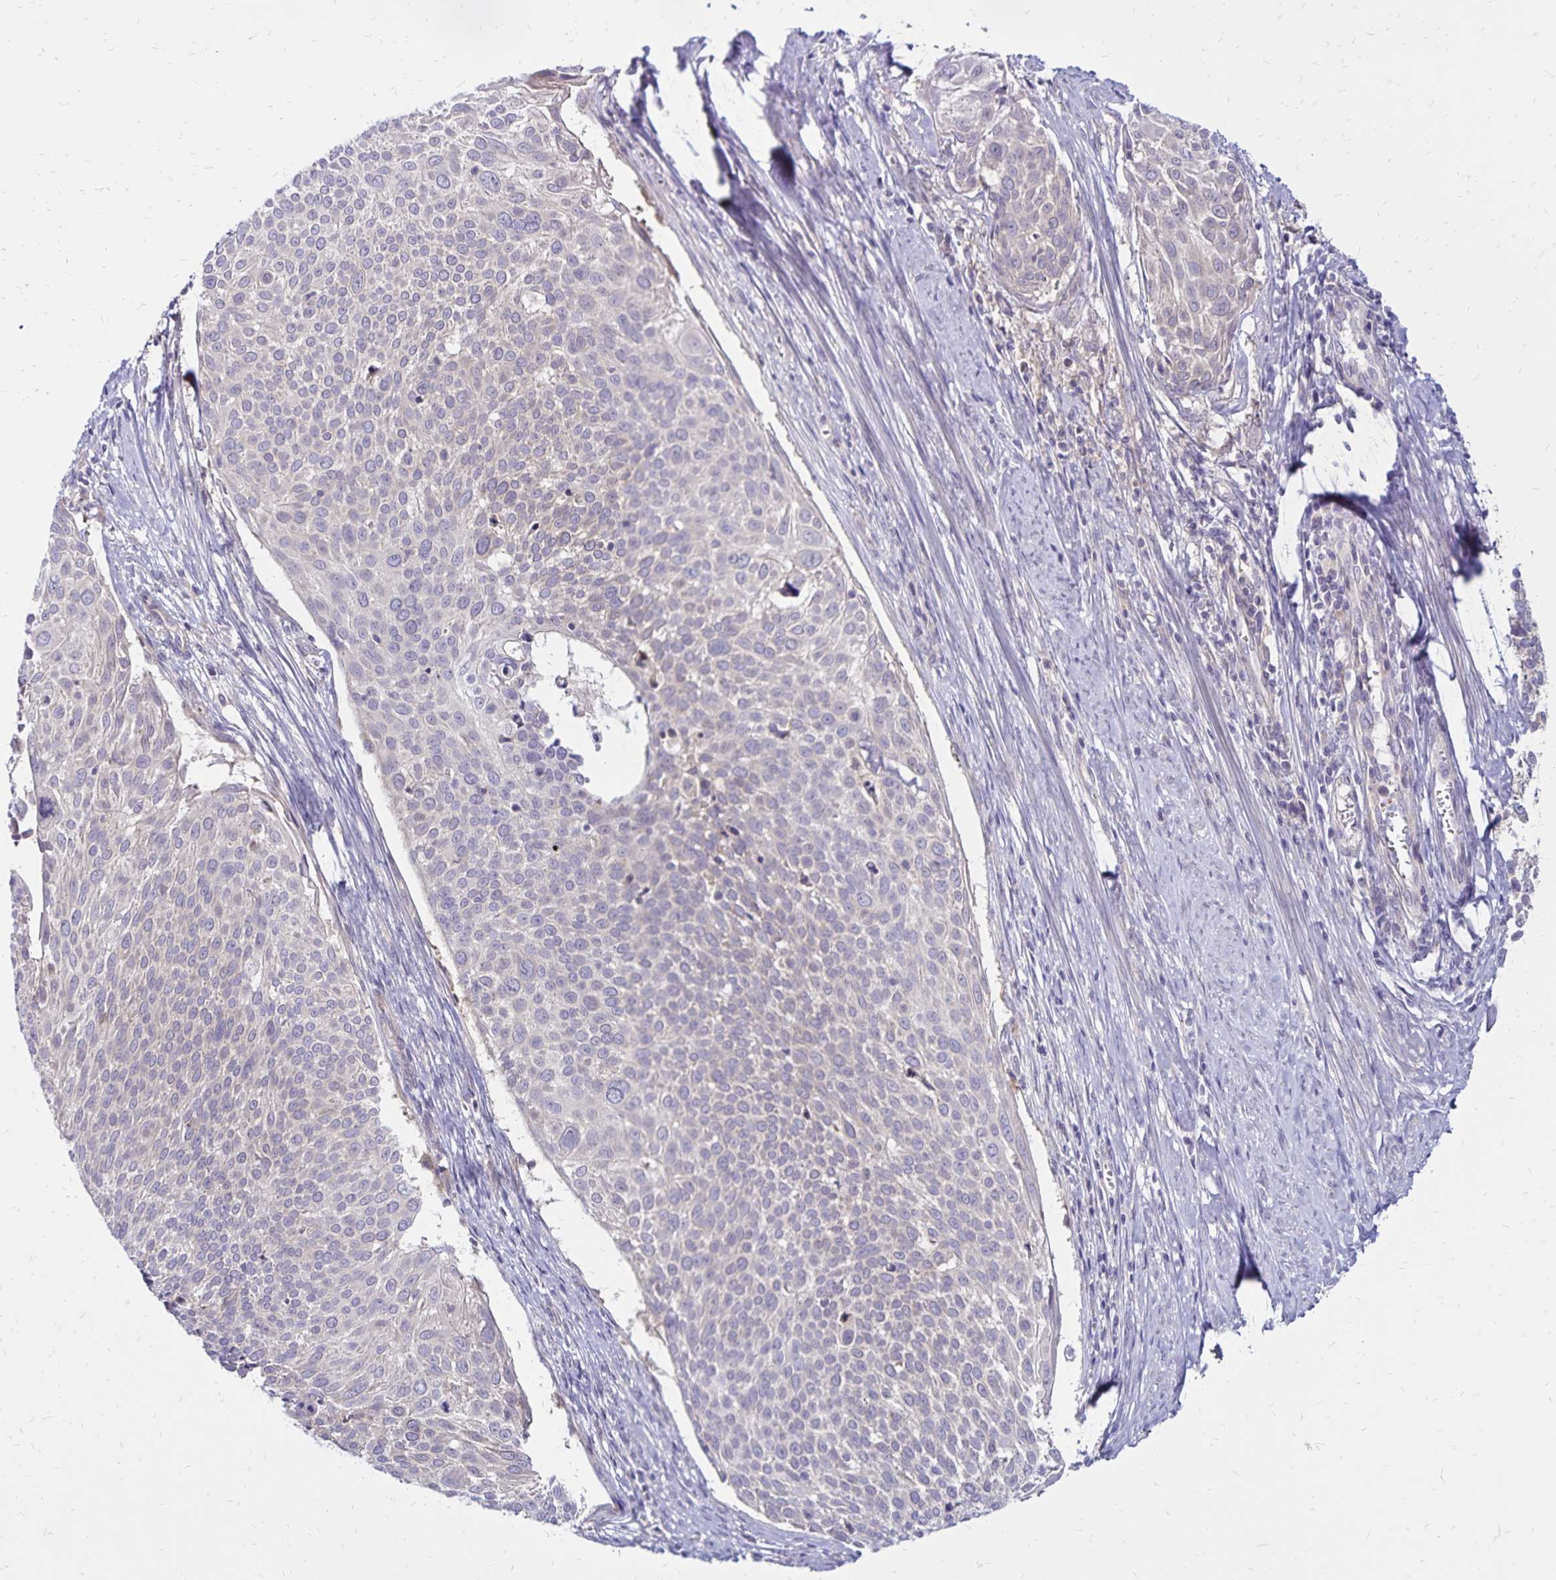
{"staining": {"intensity": "negative", "quantity": "none", "location": "none"}, "tissue": "cervical cancer", "cell_type": "Tumor cells", "image_type": "cancer", "snomed": [{"axis": "morphology", "description": "Squamous cell carcinoma, NOS"}, {"axis": "topography", "description": "Cervix"}], "caption": "Tumor cells are negative for protein expression in human cervical cancer (squamous cell carcinoma).", "gene": "FSD1", "patient": {"sex": "female", "age": 39}}